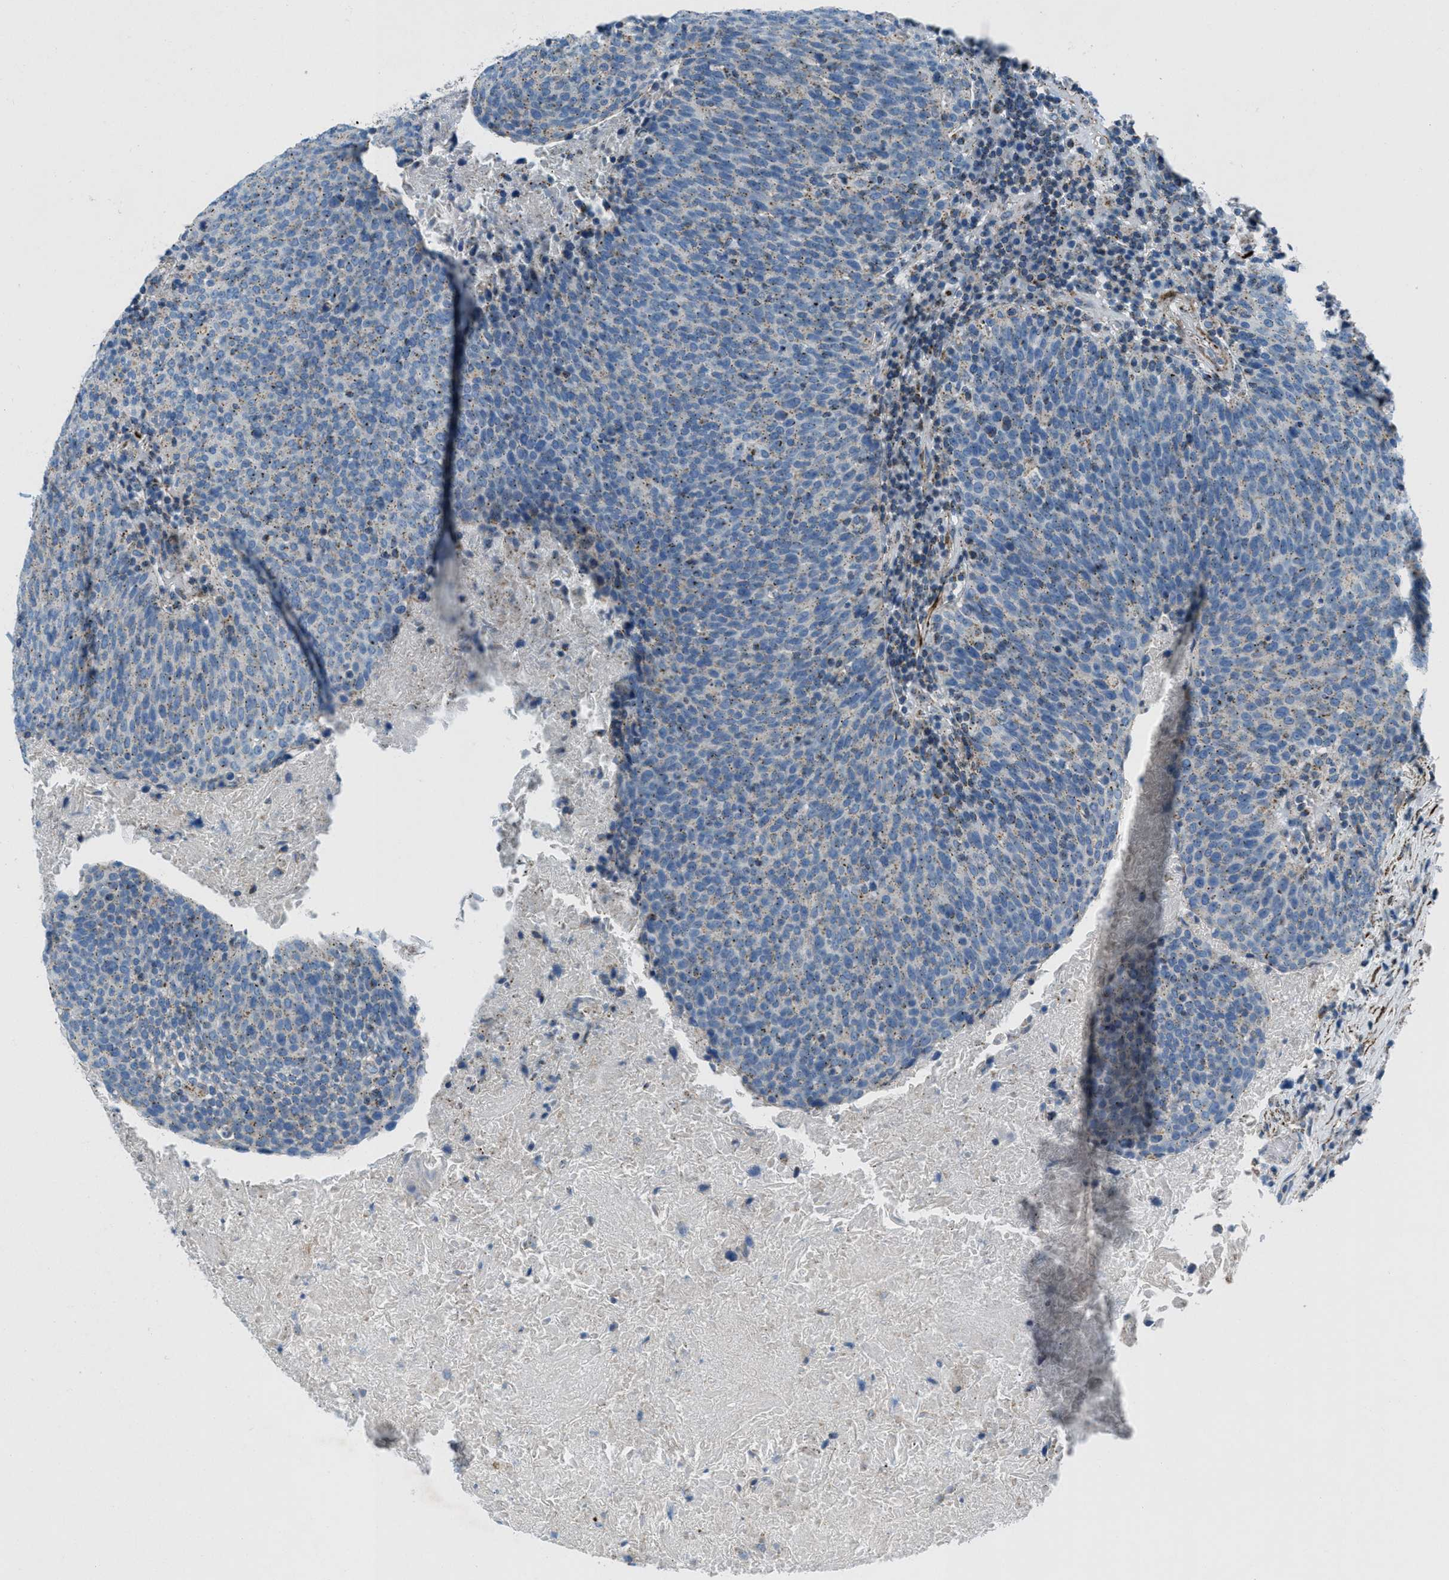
{"staining": {"intensity": "weak", "quantity": ">75%", "location": "cytoplasmic/membranous"}, "tissue": "head and neck cancer", "cell_type": "Tumor cells", "image_type": "cancer", "snomed": [{"axis": "morphology", "description": "Squamous cell carcinoma, NOS"}, {"axis": "morphology", "description": "Squamous cell carcinoma, metastatic, NOS"}, {"axis": "topography", "description": "Lymph node"}, {"axis": "topography", "description": "Head-Neck"}], "caption": "The immunohistochemical stain labels weak cytoplasmic/membranous positivity in tumor cells of head and neck cancer tissue.", "gene": "MFSD13A", "patient": {"sex": "male", "age": 62}}